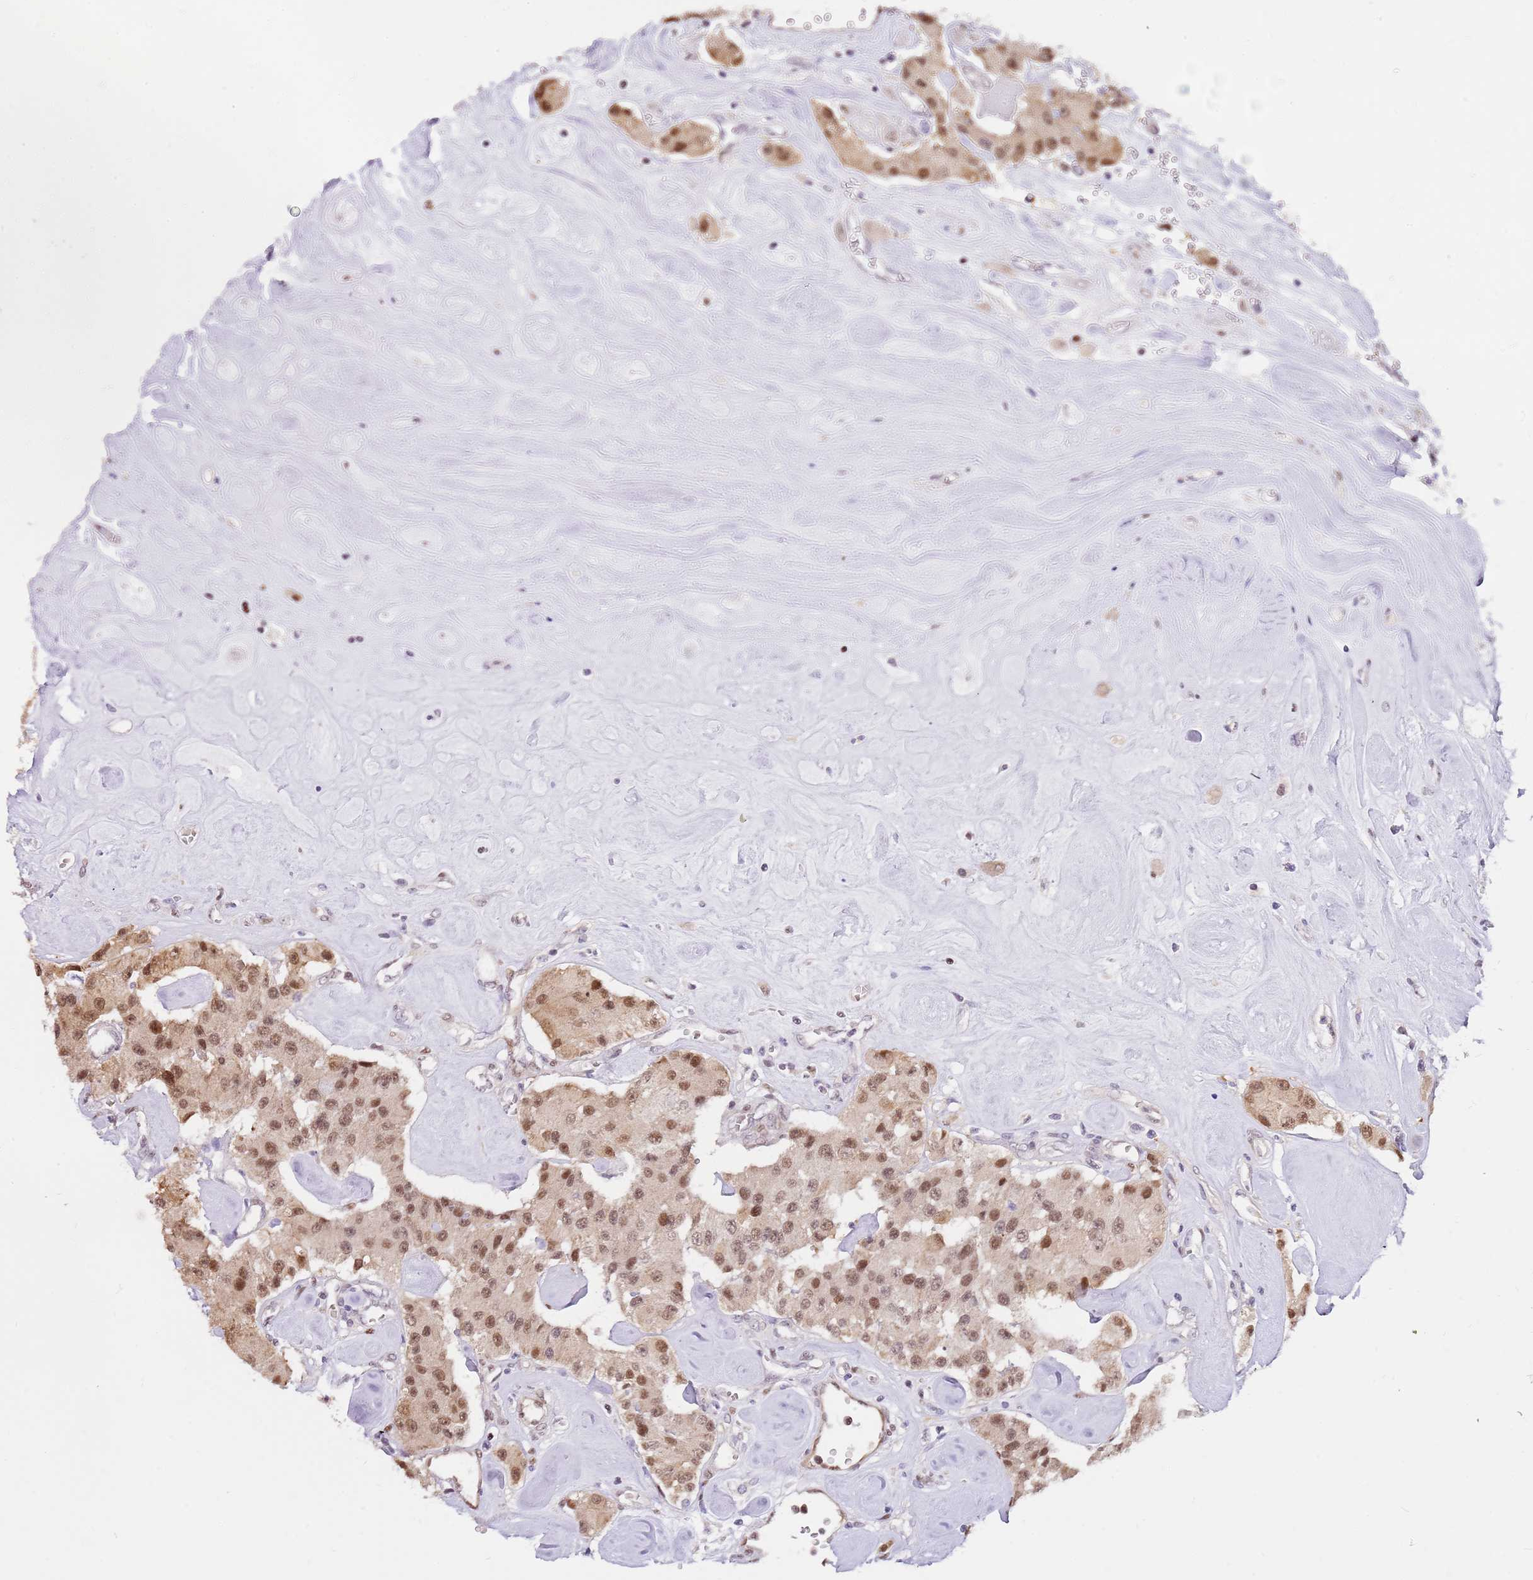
{"staining": {"intensity": "moderate", "quantity": ">75%", "location": "cytoplasmic/membranous,nuclear"}, "tissue": "carcinoid", "cell_type": "Tumor cells", "image_type": "cancer", "snomed": [{"axis": "morphology", "description": "Carcinoid, malignant, NOS"}, {"axis": "topography", "description": "Pancreas"}], "caption": "Immunohistochemistry (IHC) (DAB (3,3'-diaminobenzidine)) staining of human carcinoid (malignant) reveals moderate cytoplasmic/membranous and nuclear protein positivity in about >75% of tumor cells. The staining is performed using DAB (3,3'-diaminobenzidine) brown chromogen to label protein expression. The nuclei are counter-stained blue using hematoxylin.", "gene": "RFK", "patient": {"sex": "male", "age": 41}}